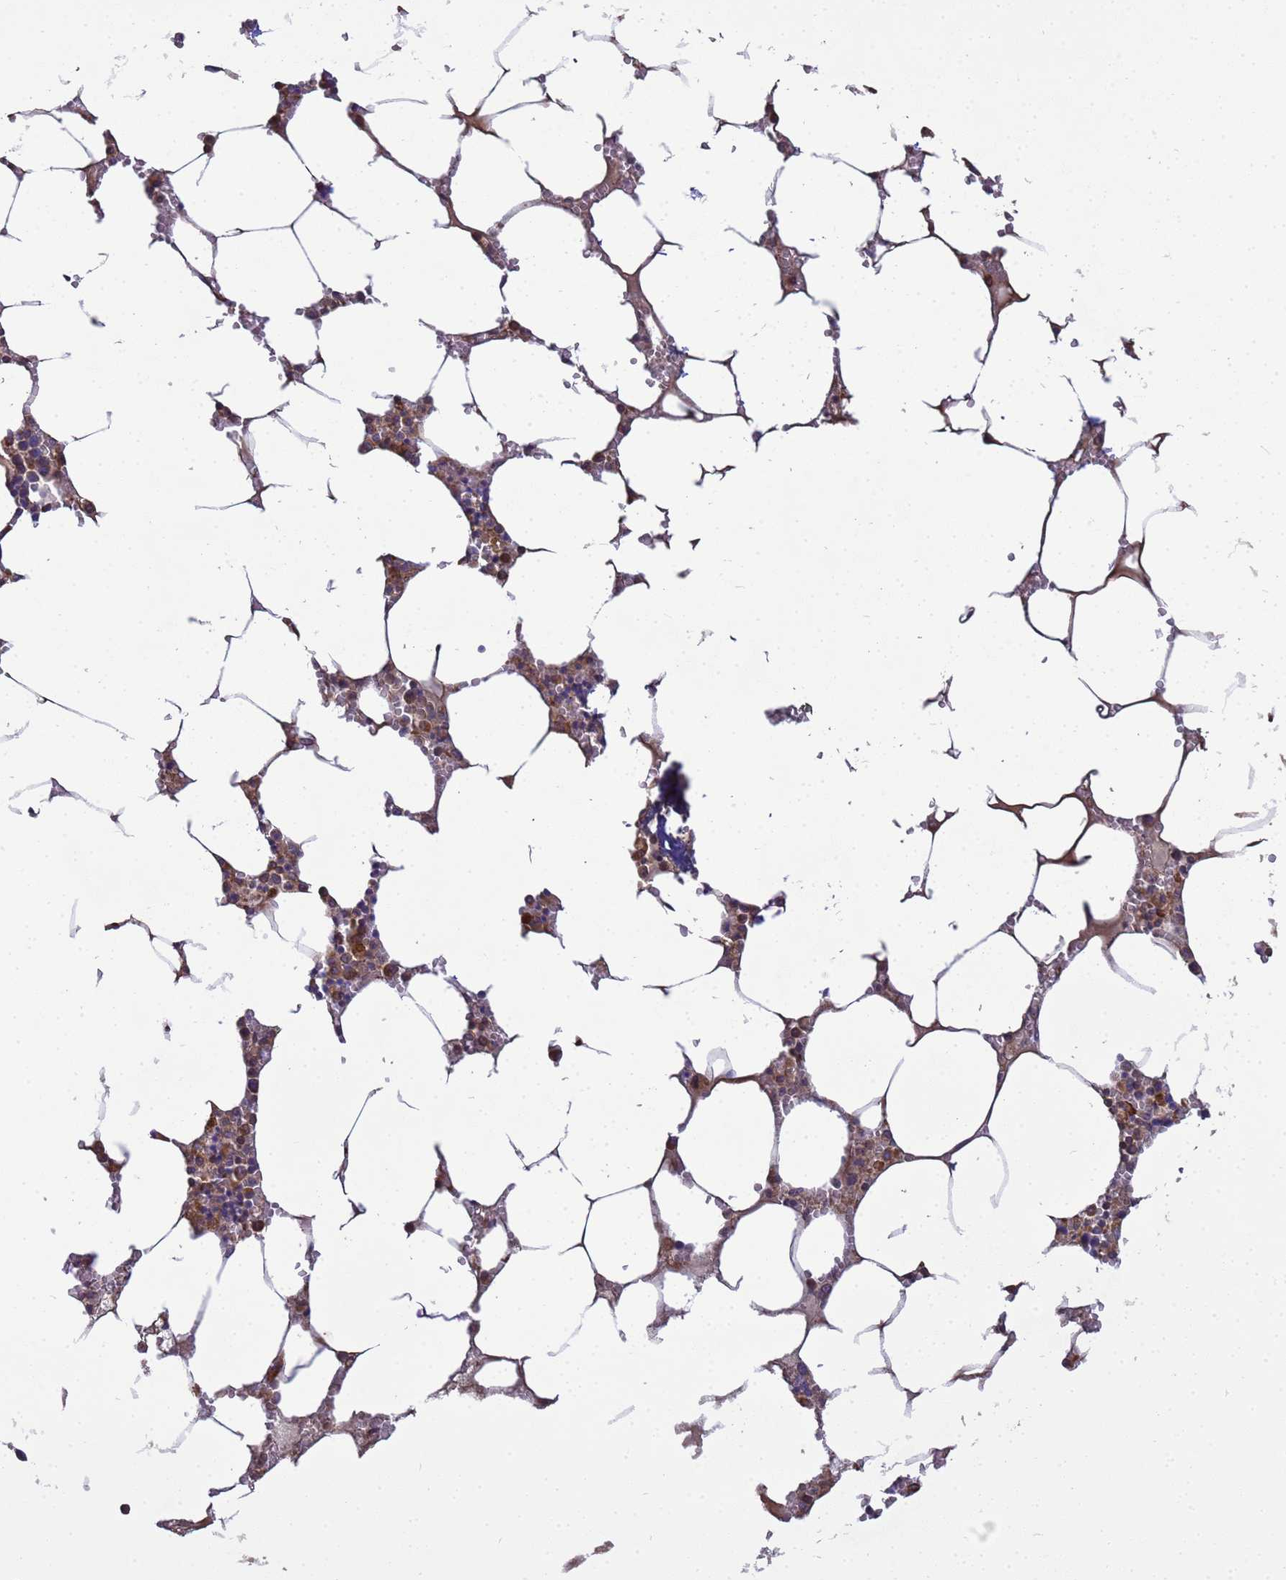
{"staining": {"intensity": "moderate", "quantity": "25%-75%", "location": "cytoplasmic/membranous"}, "tissue": "bone marrow", "cell_type": "Hematopoietic cells", "image_type": "normal", "snomed": [{"axis": "morphology", "description": "Normal tissue, NOS"}, {"axis": "topography", "description": "Bone marrow"}], "caption": "The photomicrograph reveals immunohistochemical staining of normal bone marrow. There is moderate cytoplasmic/membranous positivity is identified in about 25%-75% of hematopoietic cells.", "gene": "BECN1", "patient": {"sex": "male", "age": 70}}